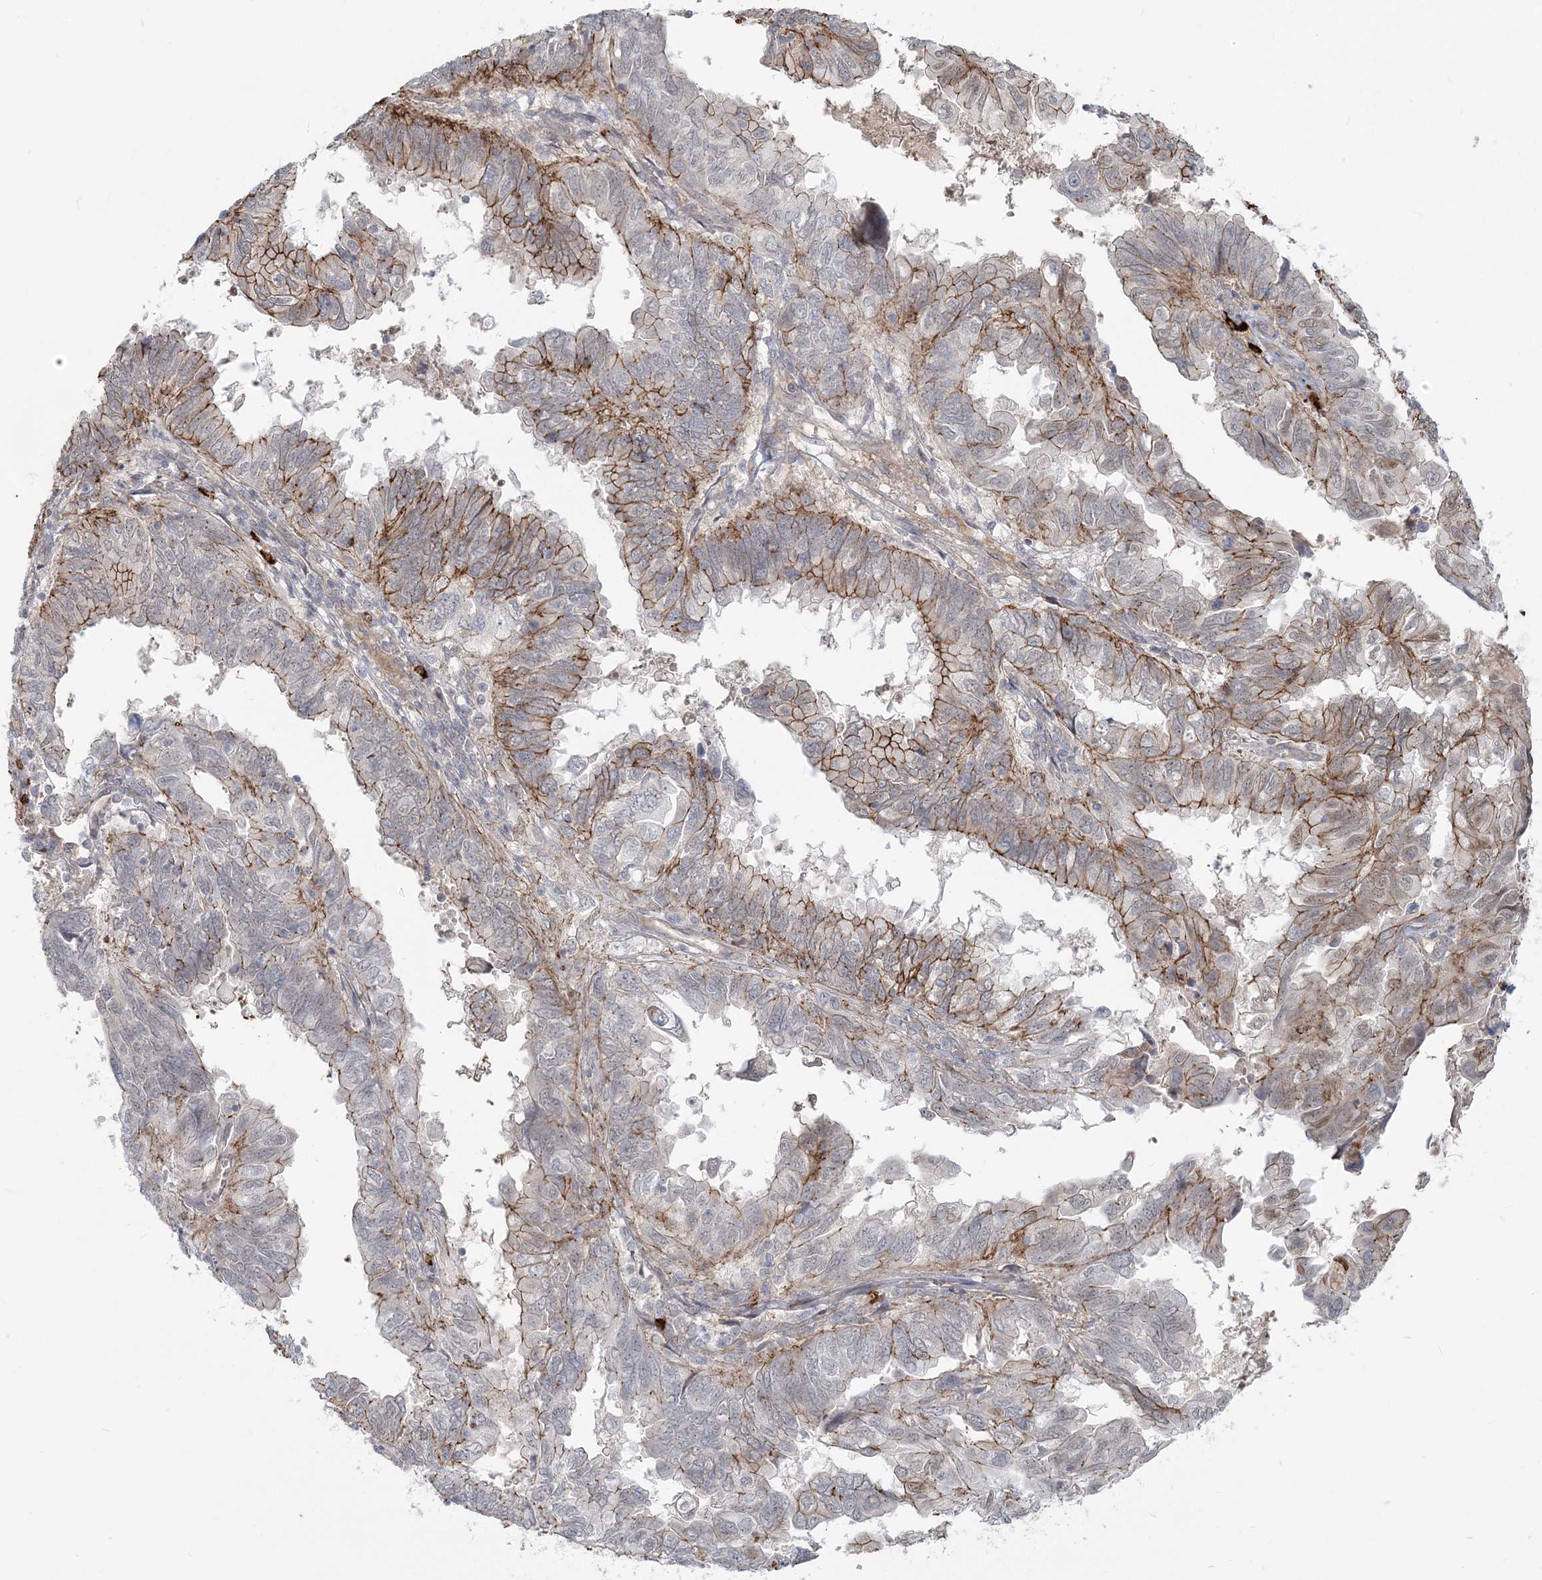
{"staining": {"intensity": "moderate", "quantity": "25%-75%", "location": "cytoplasmic/membranous"}, "tissue": "endometrial cancer", "cell_type": "Tumor cells", "image_type": "cancer", "snomed": [{"axis": "morphology", "description": "Adenocarcinoma, NOS"}, {"axis": "topography", "description": "Uterus"}], "caption": "Protein staining of adenocarcinoma (endometrial) tissue reveals moderate cytoplasmic/membranous staining in approximately 25%-75% of tumor cells.", "gene": "SH3PXD2A", "patient": {"sex": "female", "age": 77}}